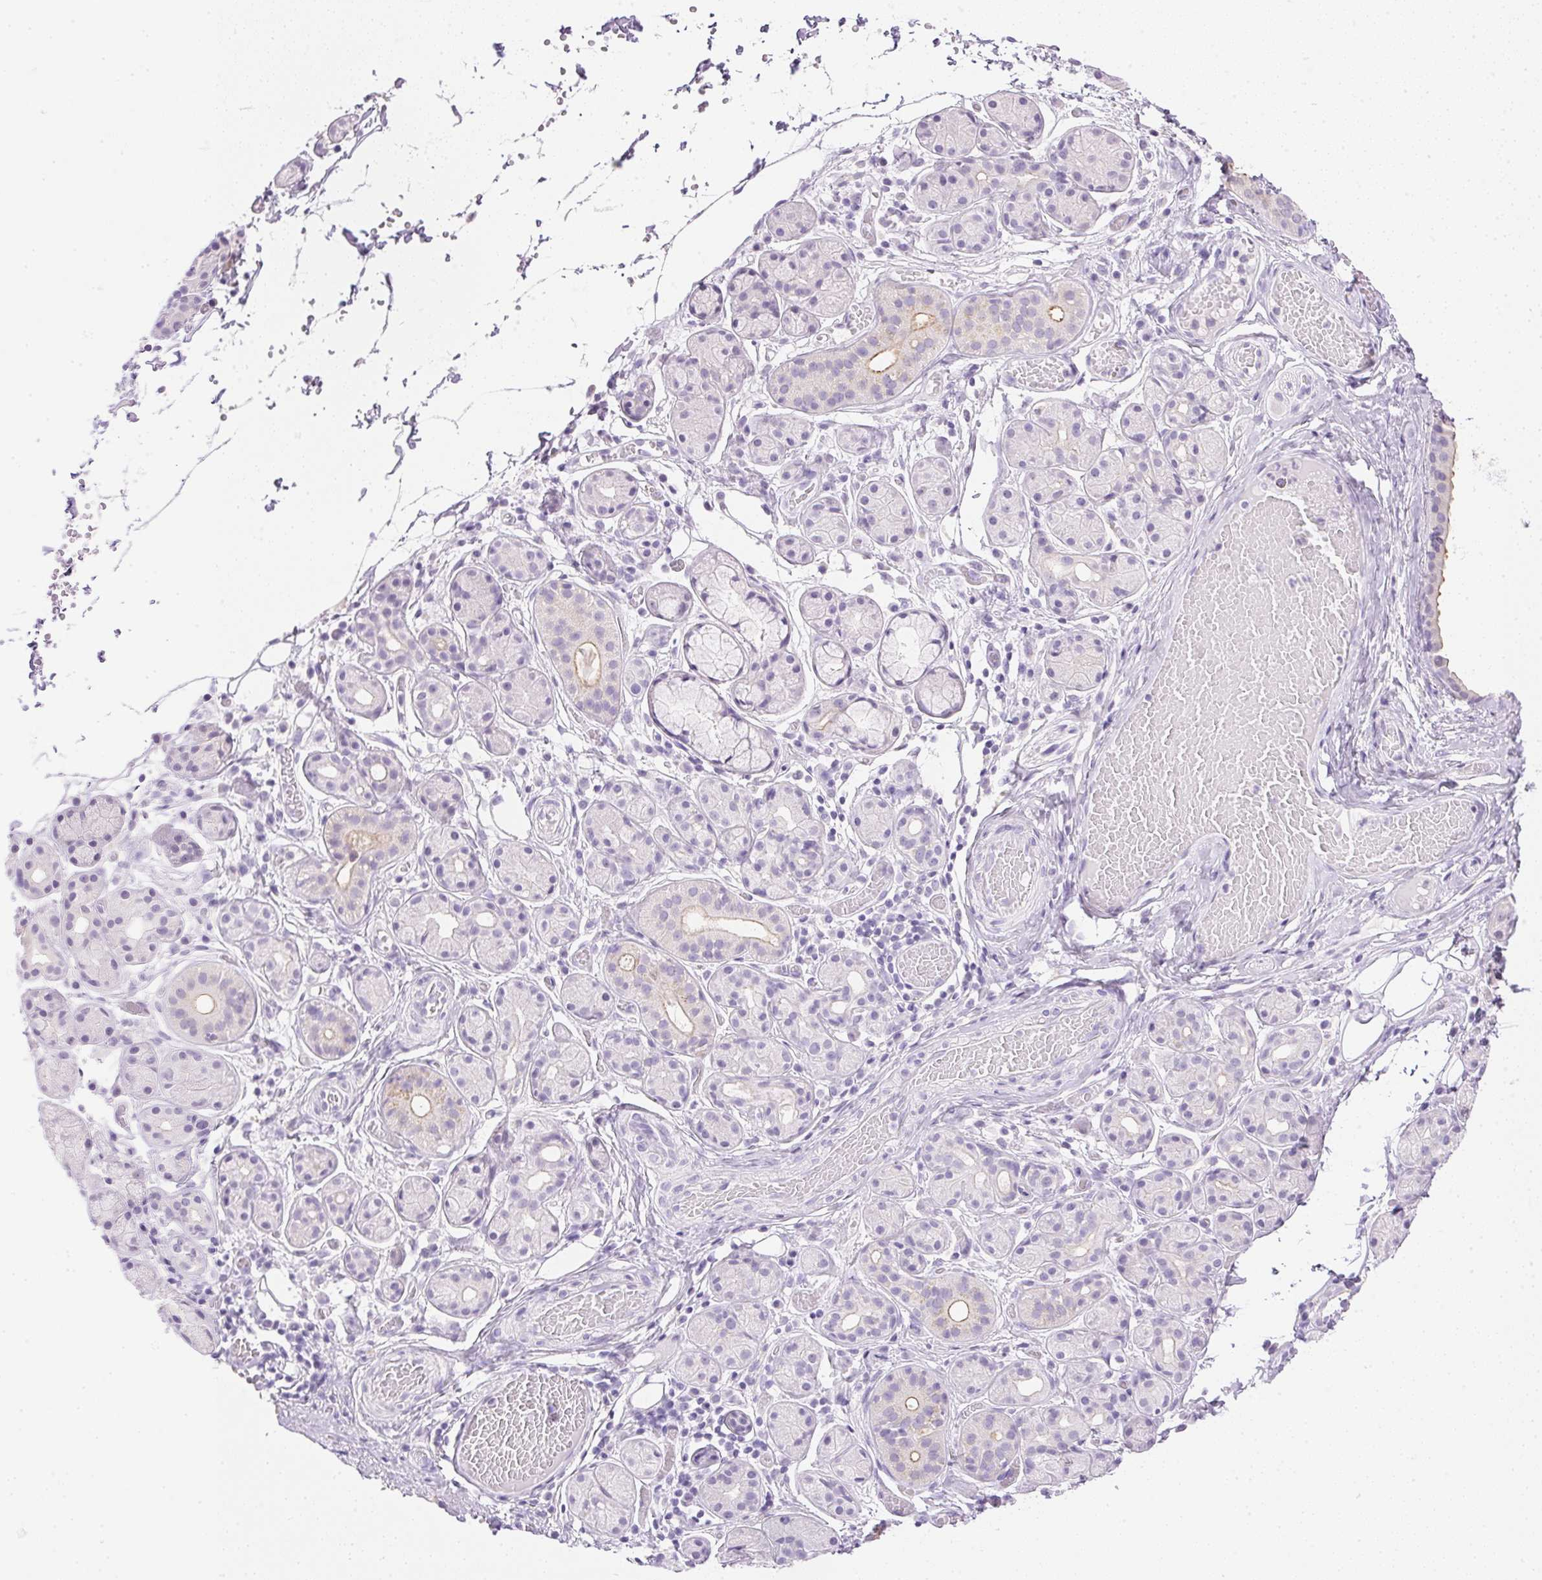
{"staining": {"intensity": "weak", "quantity": "<25%", "location": "cytoplasmic/membranous"}, "tissue": "salivary gland", "cell_type": "Glandular cells", "image_type": "normal", "snomed": [{"axis": "morphology", "description": "Normal tissue, NOS"}, {"axis": "topography", "description": "Salivary gland"}, {"axis": "topography", "description": "Peripheral nerve tissue"}], "caption": "Immunohistochemistry of normal human salivary gland exhibits no expression in glandular cells.", "gene": "ATP6V1G3", "patient": {"sex": "male", "age": 71}}